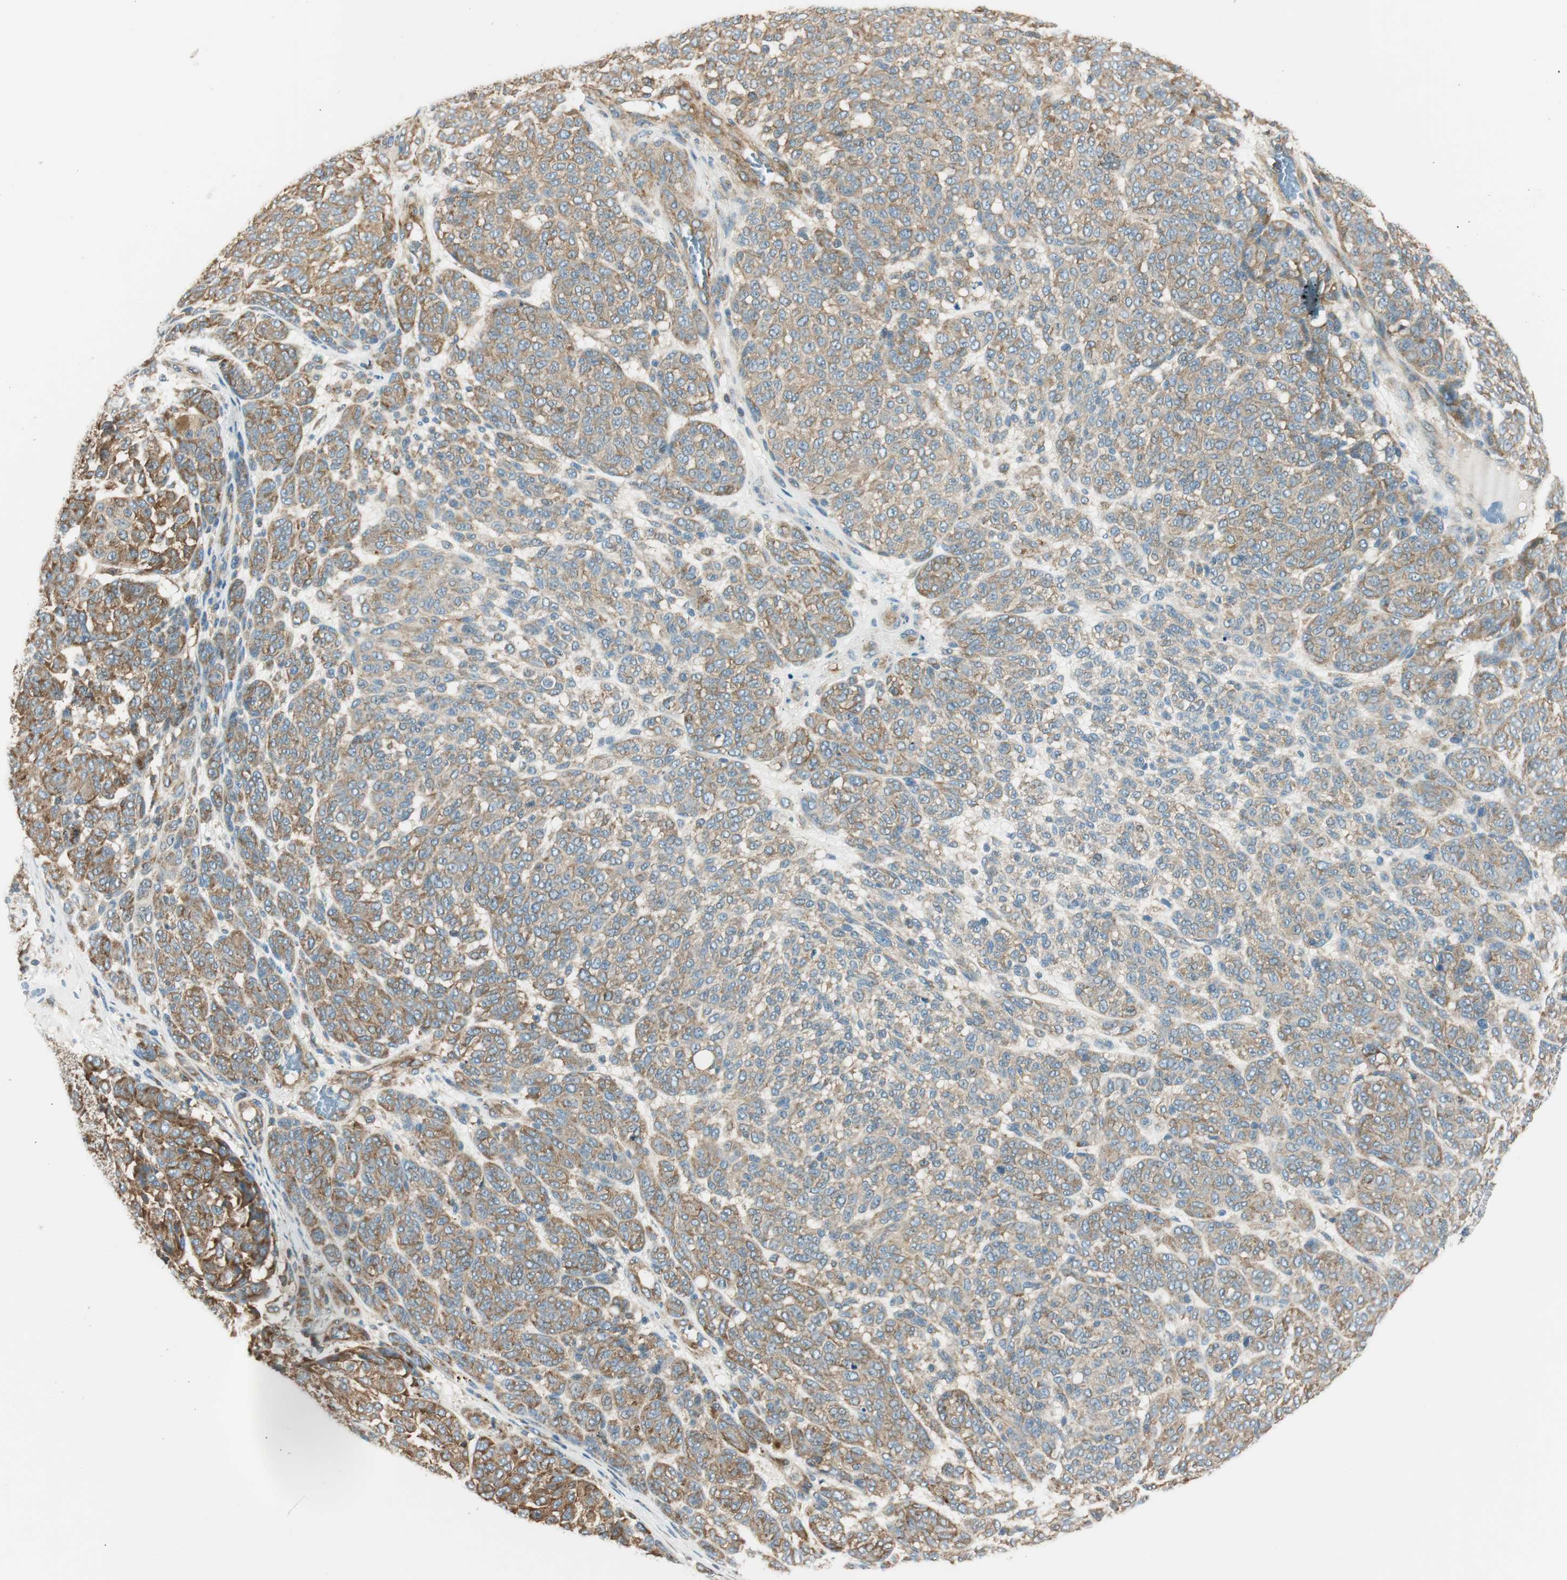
{"staining": {"intensity": "moderate", "quantity": ">75%", "location": "cytoplasmic/membranous"}, "tissue": "melanoma", "cell_type": "Tumor cells", "image_type": "cancer", "snomed": [{"axis": "morphology", "description": "Malignant melanoma, NOS"}, {"axis": "topography", "description": "Skin"}], "caption": "IHC of malignant melanoma shows medium levels of moderate cytoplasmic/membranous staining in about >75% of tumor cells.", "gene": "PI4K2B", "patient": {"sex": "male", "age": 59}}